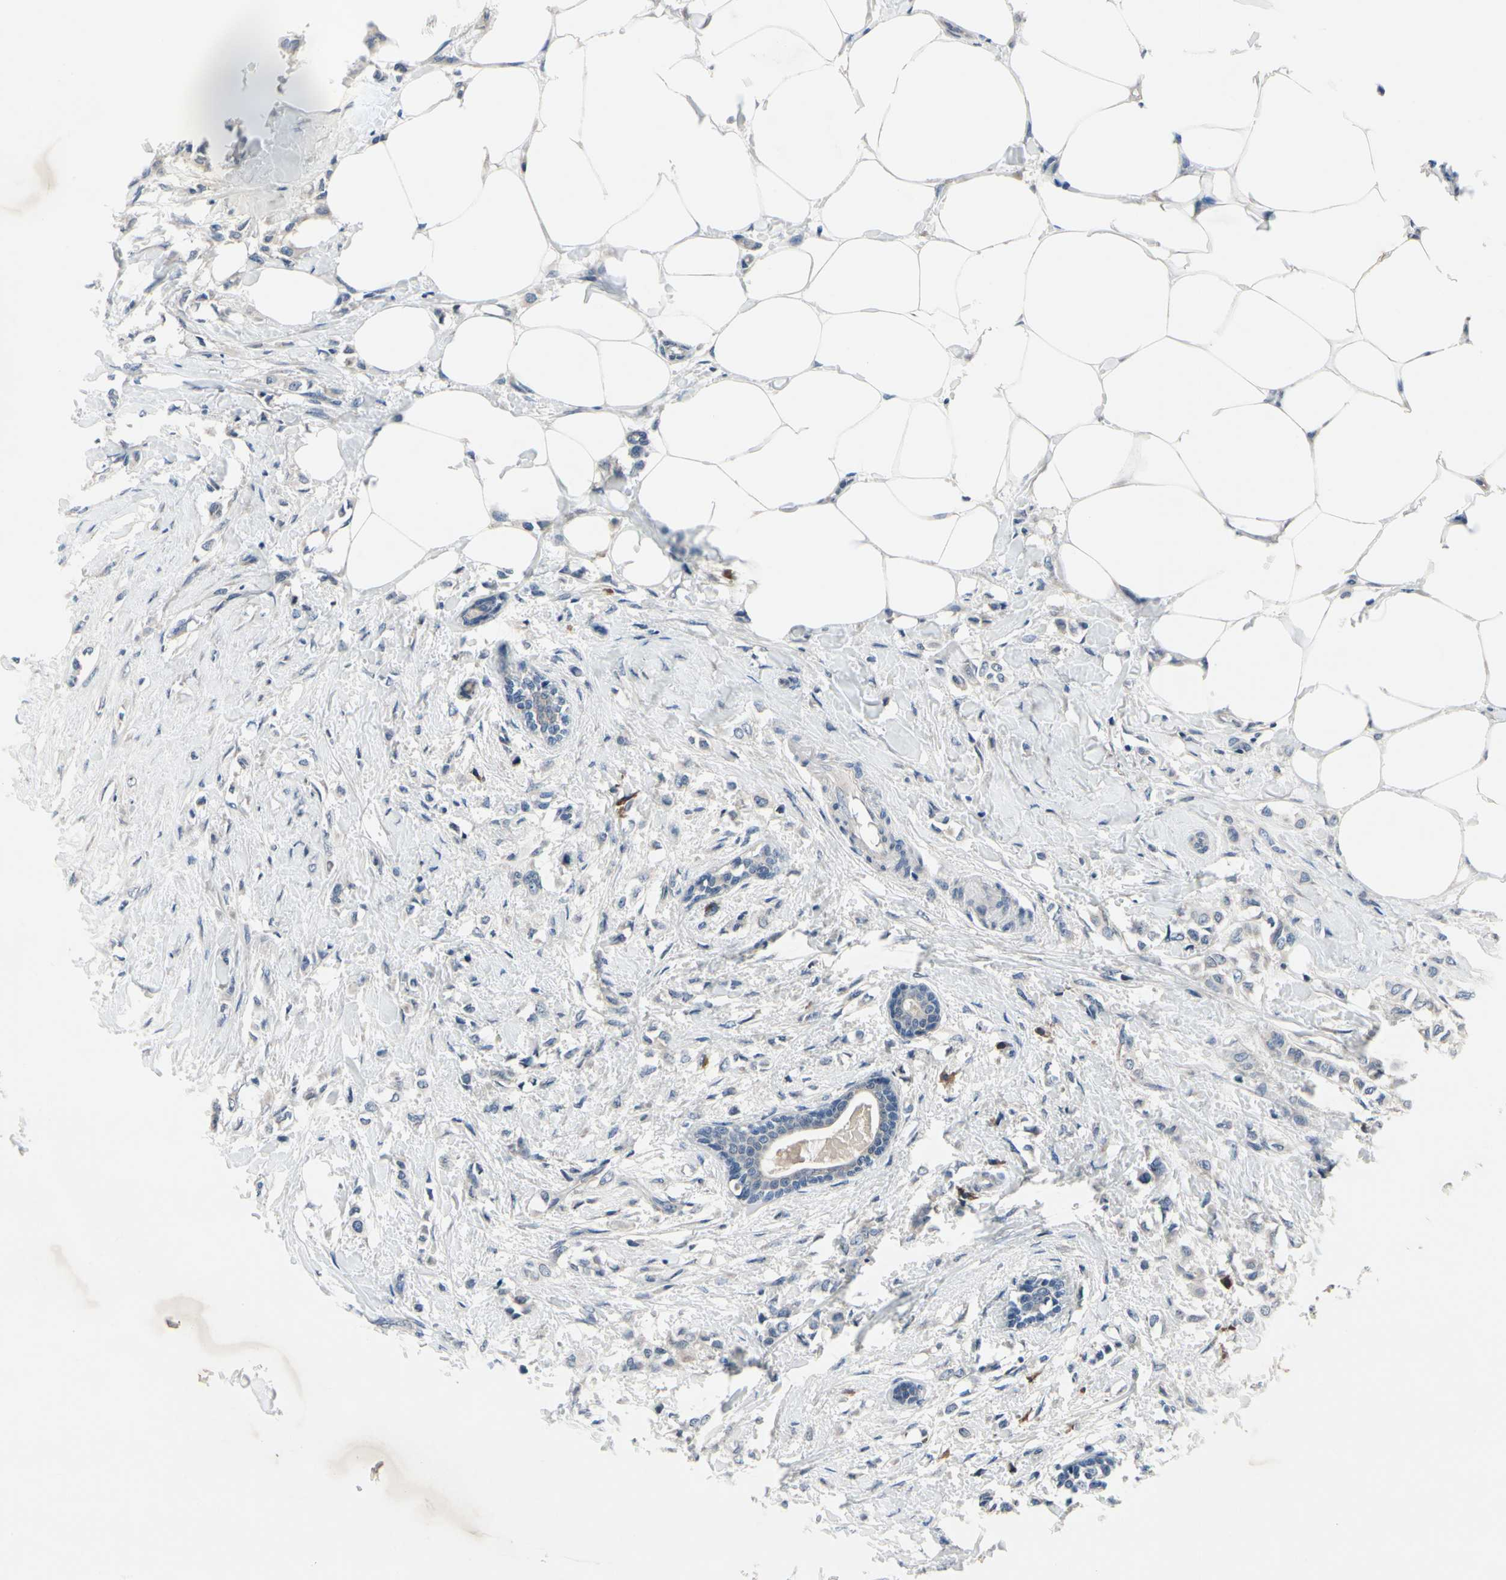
{"staining": {"intensity": "negative", "quantity": "none", "location": "none"}, "tissue": "breast cancer", "cell_type": "Tumor cells", "image_type": "cancer", "snomed": [{"axis": "morphology", "description": "Lobular carcinoma, in situ"}, {"axis": "morphology", "description": "Lobular carcinoma"}, {"axis": "topography", "description": "Breast"}], "caption": "An immunohistochemistry micrograph of lobular carcinoma (breast) is shown. There is no staining in tumor cells of lobular carcinoma (breast).", "gene": "SELENOK", "patient": {"sex": "female", "age": 41}}